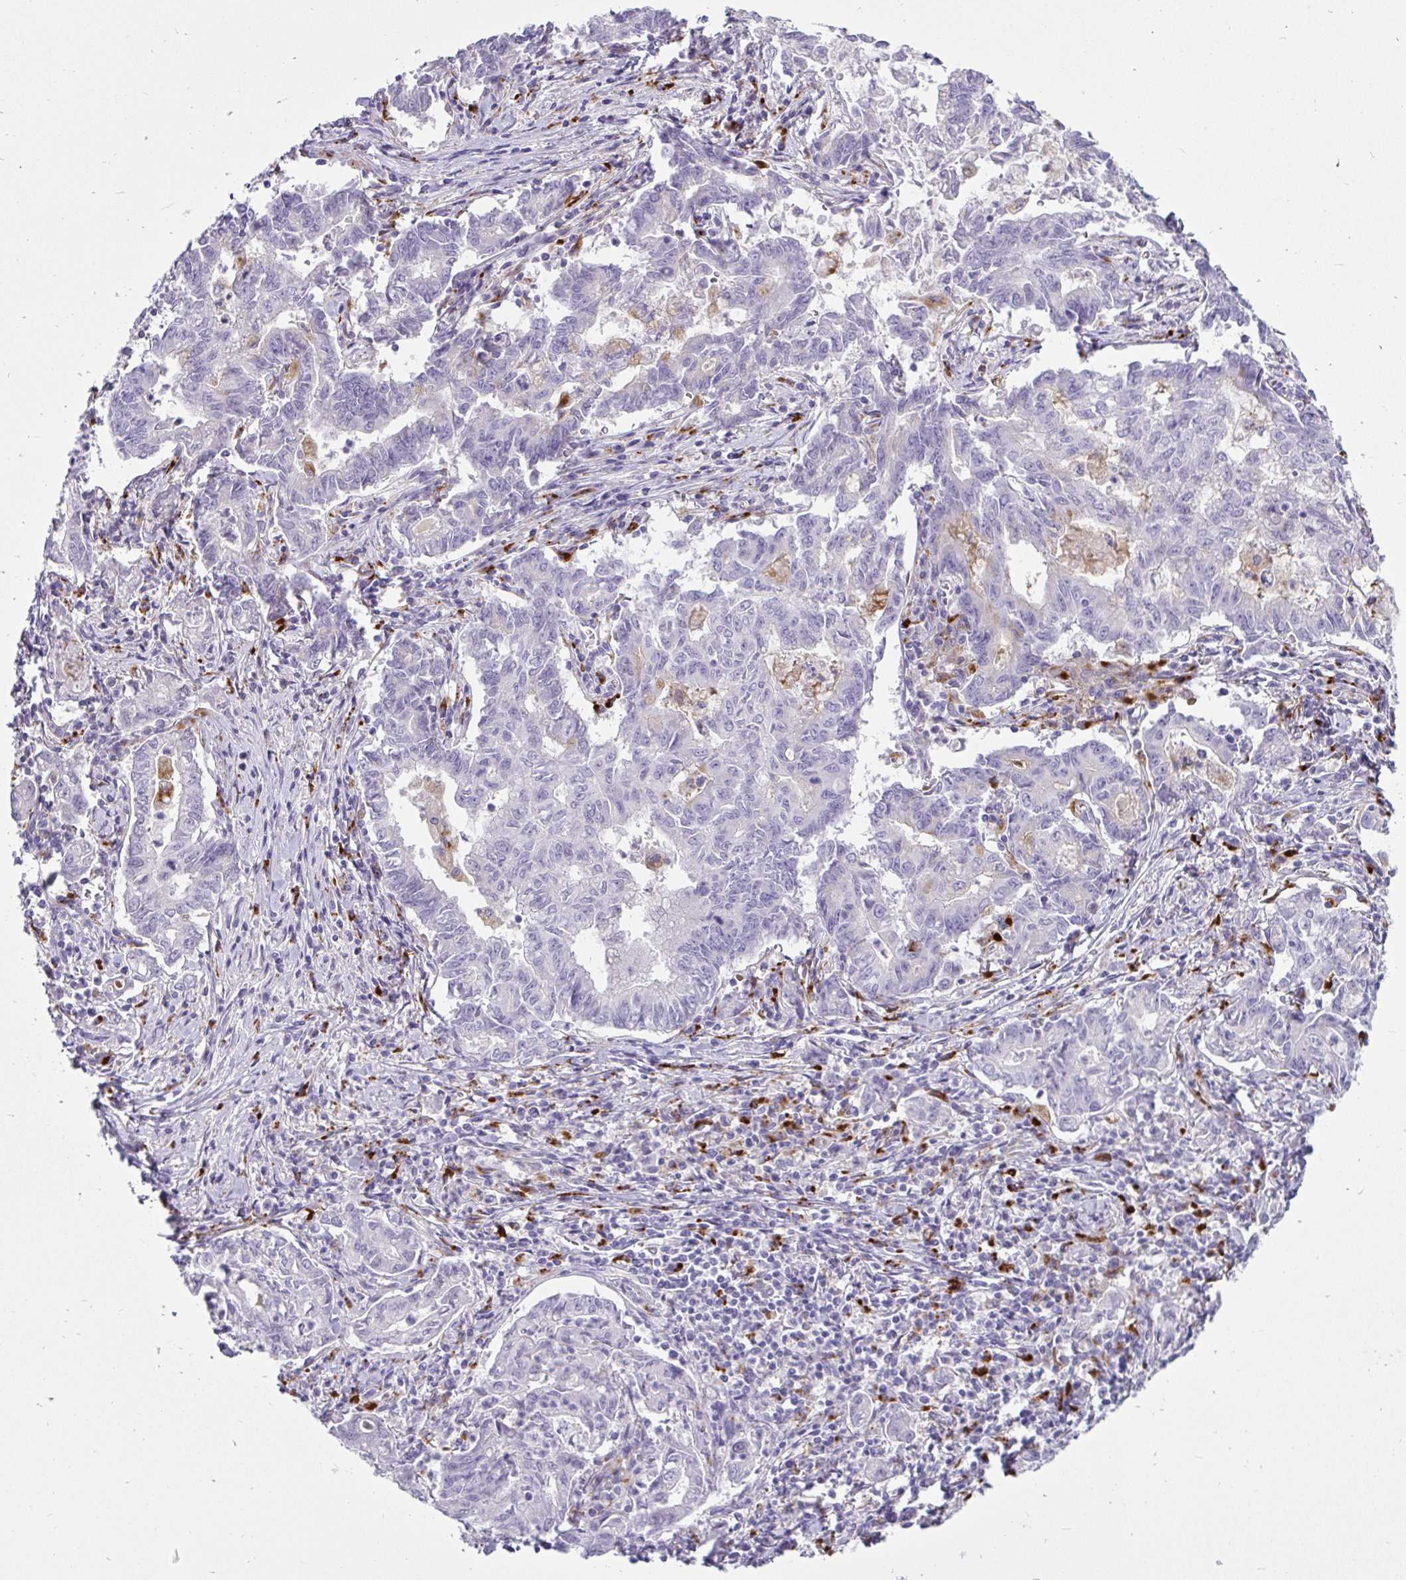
{"staining": {"intensity": "negative", "quantity": "none", "location": "none"}, "tissue": "stomach cancer", "cell_type": "Tumor cells", "image_type": "cancer", "snomed": [{"axis": "morphology", "description": "Adenocarcinoma, NOS"}, {"axis": "topography", "description": "Stomach, upper"}], "caption": "The photomicrograph reveals no significant positivity in tumor cells of stomach cancer.", "gene": "CTSZ", "patient": {"sex": "female", "age": 79}}